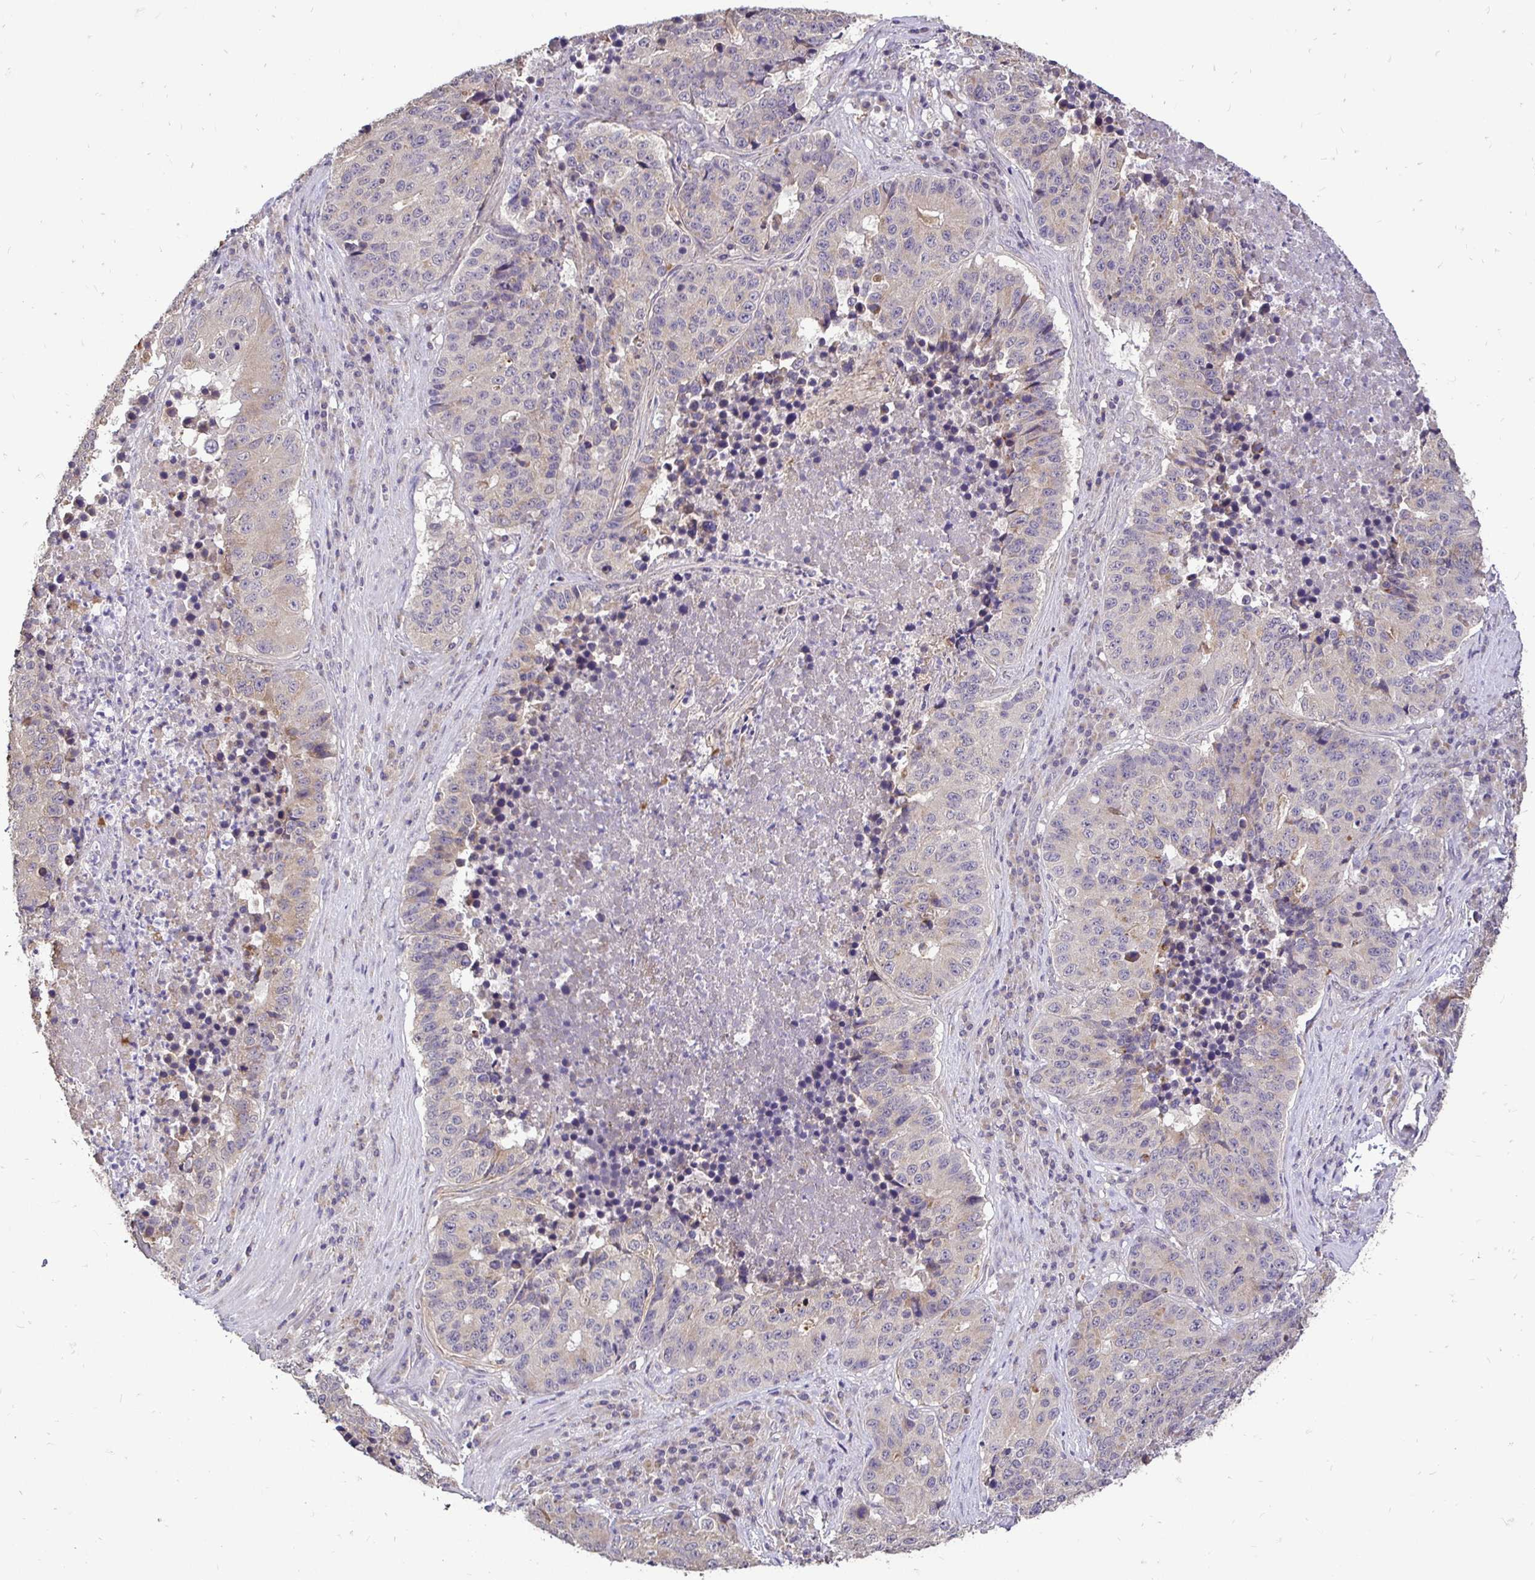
{"staining": {"intensity": "weak", "quantity": "<25%", "location": "cytoplasmic/membranous"}, "tissue": "stomach cancer", "cell_type": "Tumor cells", "image_type": "cancer", "snomed": [{"axis": "morphology", "description": "Adenocarcinoma, NOS"}, {"axis": "topography", "description": "Stomach"}], "caption": "This is an IHC image of adenocarcinoma (stomach). There is no expression in tumor cells.", "gene": "RHEBL1", "patient": {"sex": "male", "age": 71}}